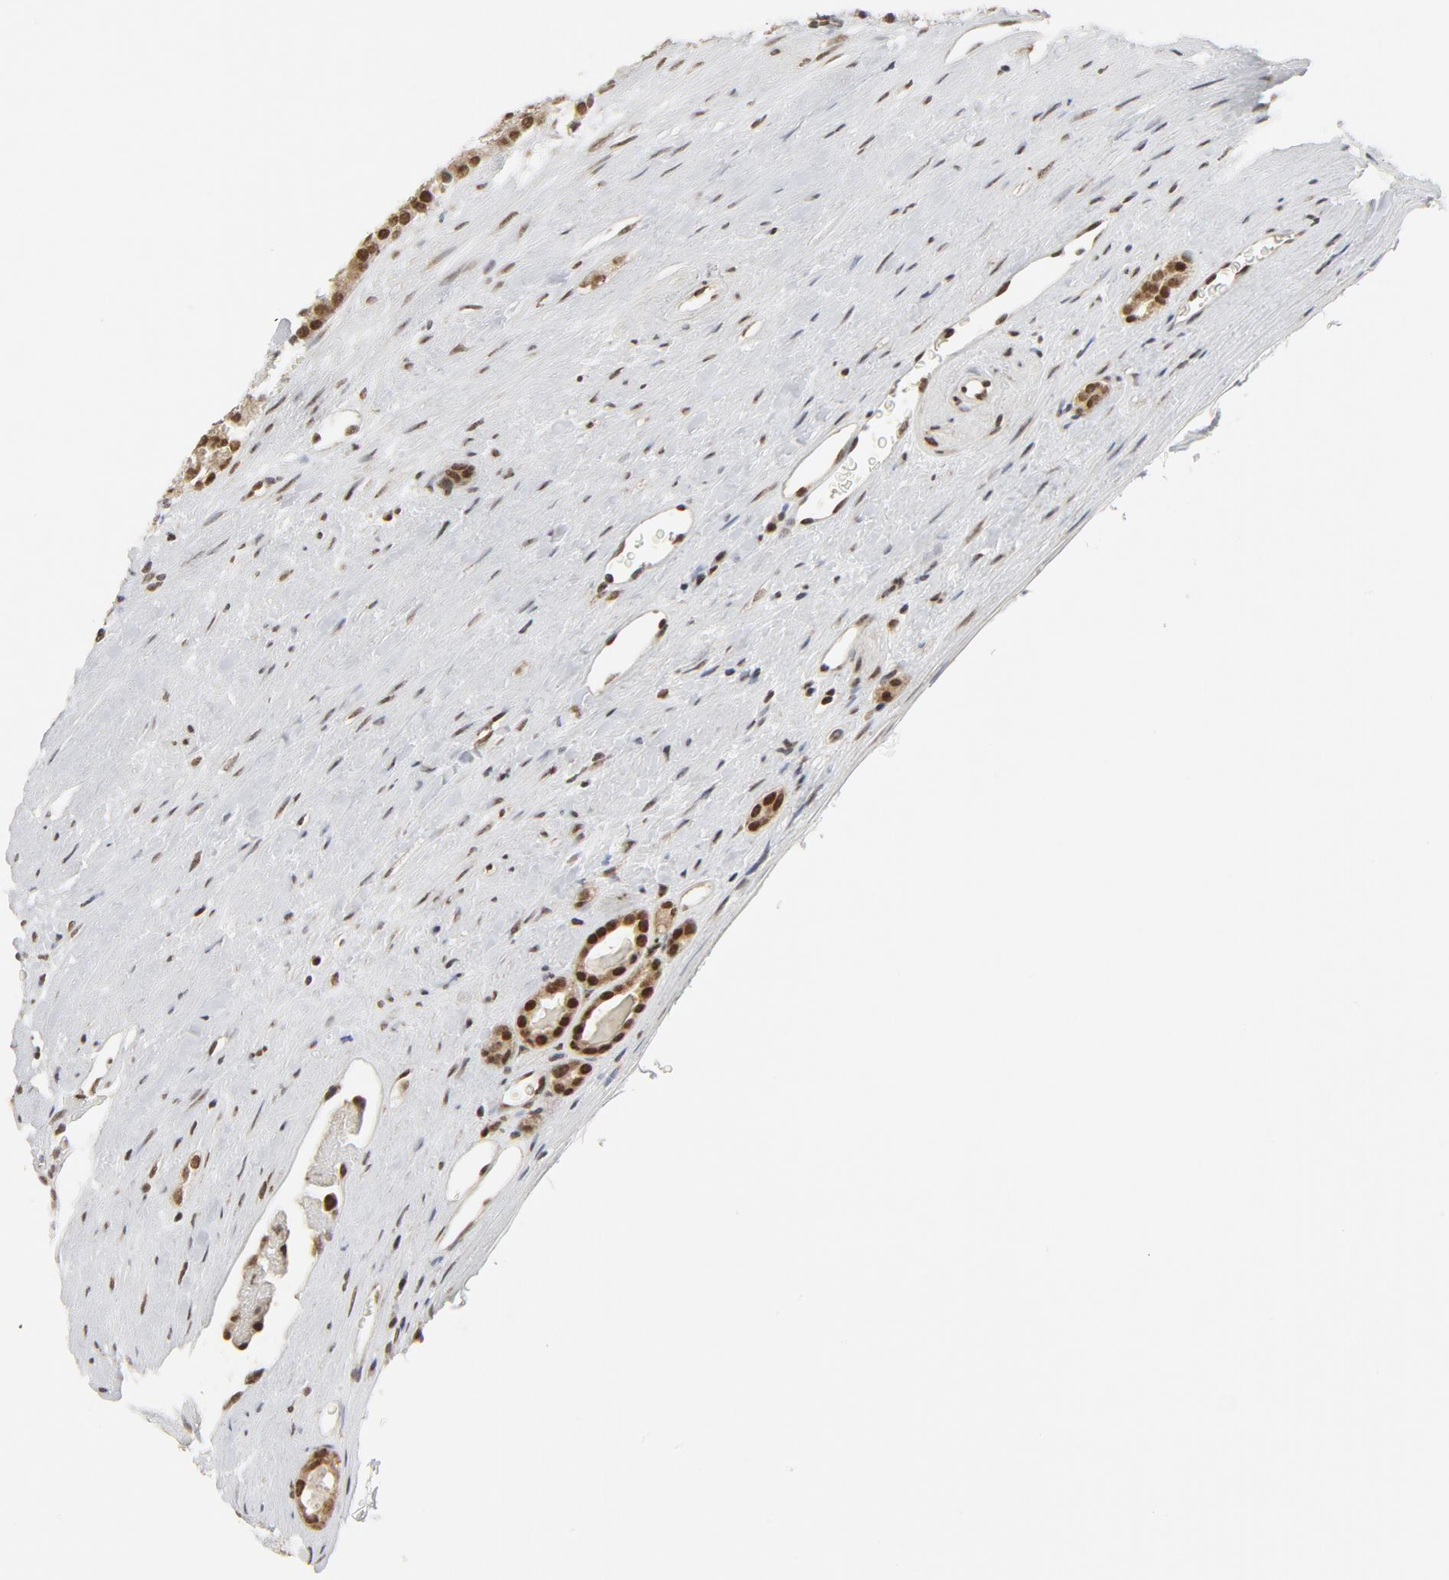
{"staining": {"intensity": "strong", "quantity": ">75%", "location": "nuclear"}, "tissue": "renal cancer", "cell_type": "Tumor cells", "image_type": "cancer", "snomed": [{"axis": "morphology", "description": "Adenocarcinoma, NOS"}, {"axis": "topography", "description": "Kidney"}], "caption": "Immunohistochemical staining of adenocarcinoma (renal) demonstrates strong nuclear protein positivity in approximately >75% of tumor cells.", "gene": "ERCC1", "patient": {"sex": "male", "age": 61}}